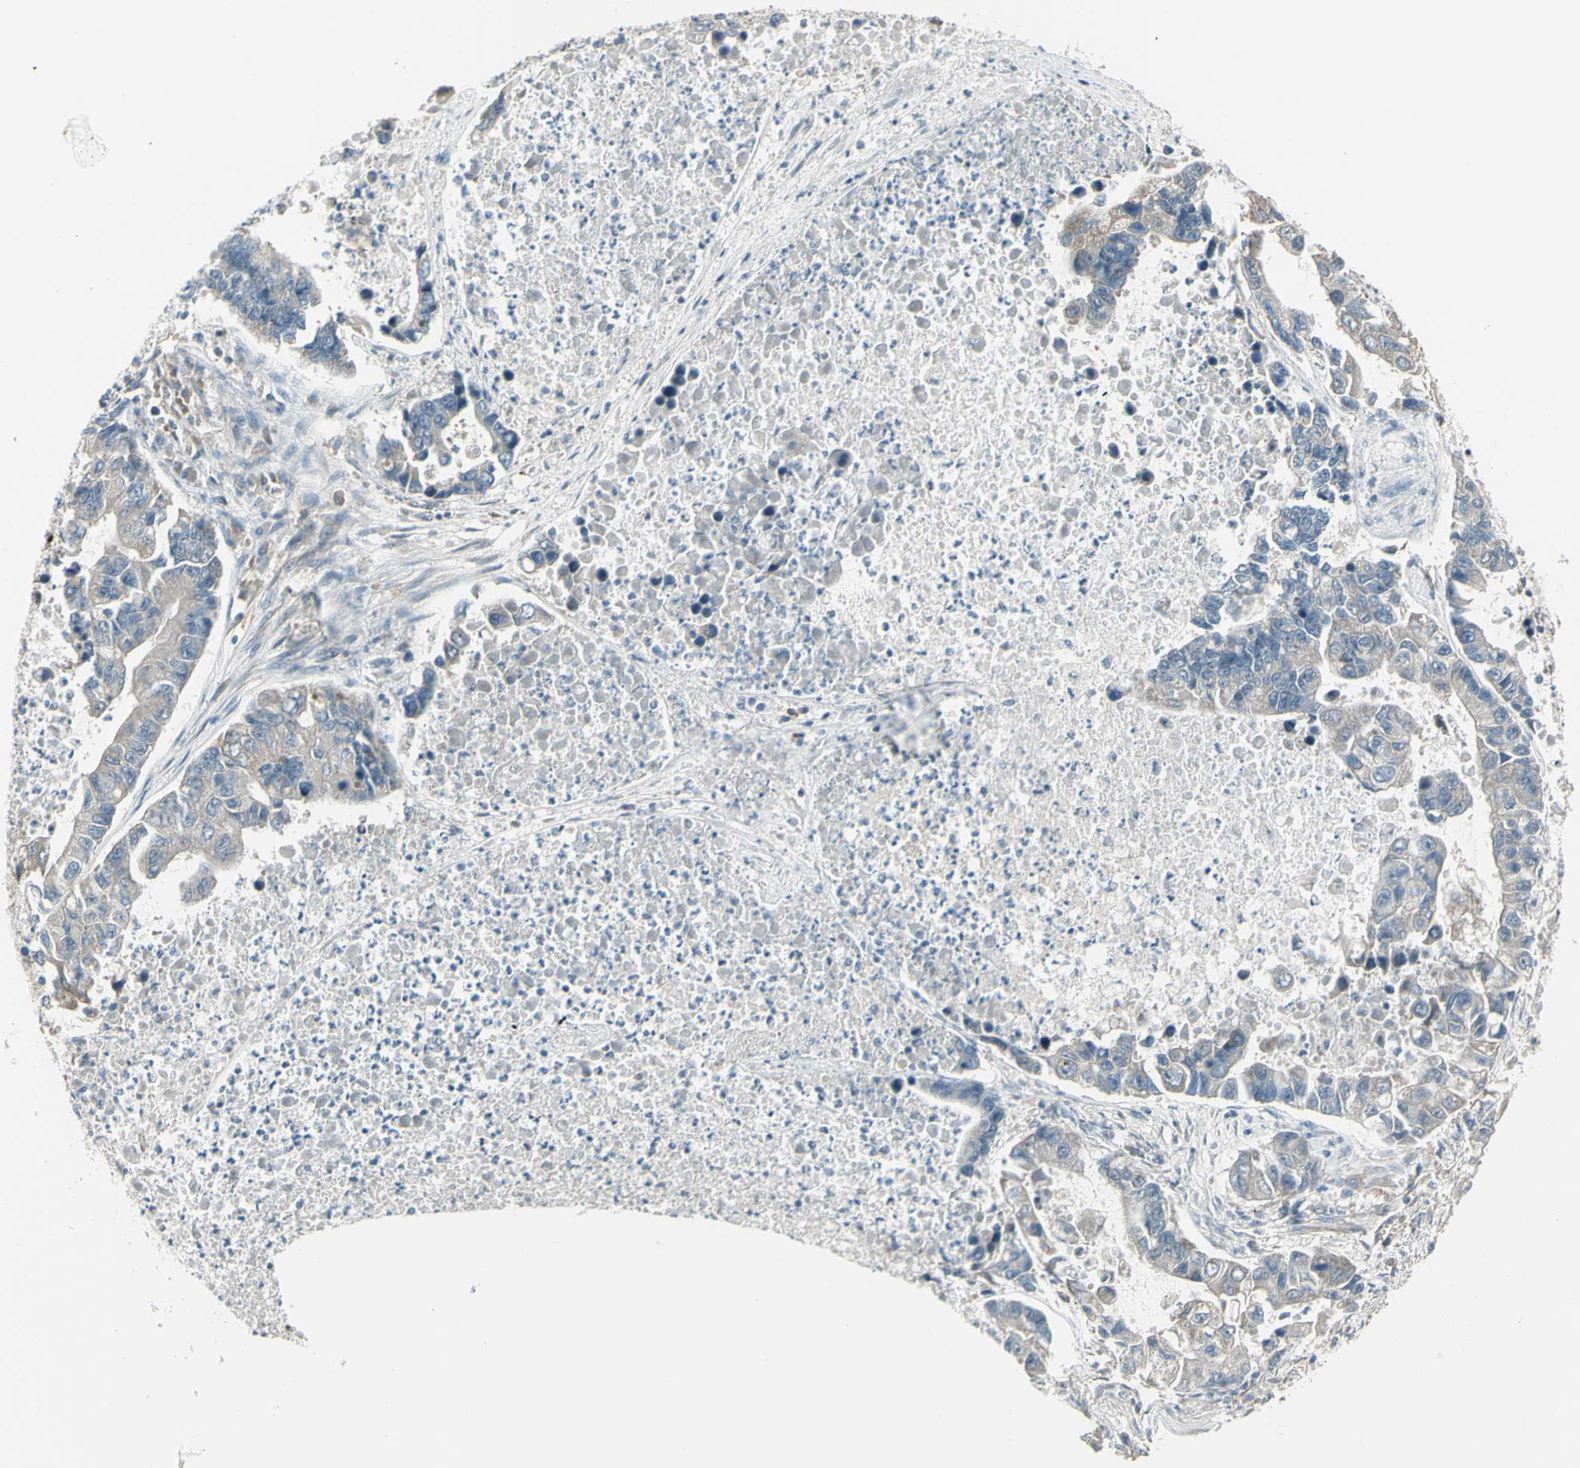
{"staining": {"intensity": "weak", "quantity": ">75%", "location": "cytoplasmic/membranous"}, "tissue": "lung cancer", "cell_type": "Tumor cells", "image_type": "cancer", "snomed": [{"axis": "morphology", "description": "Adenocarcinoma, NOS"}, {"axis": "topography", "description": "Lung"}], "caption": "A brown stain shows weak cytoplasmic/membranous staining of a protein in human lung cancer (adenocarcinoma) tumor cells. The staining is performed using DAB (3,3'-diaminobenzidine) brown chromogen to label protein expression. The nuclei are counter-stained blue using hematoxylin.", "gene": "NAXD", "patient": {"sex": "female", "age": 51}}